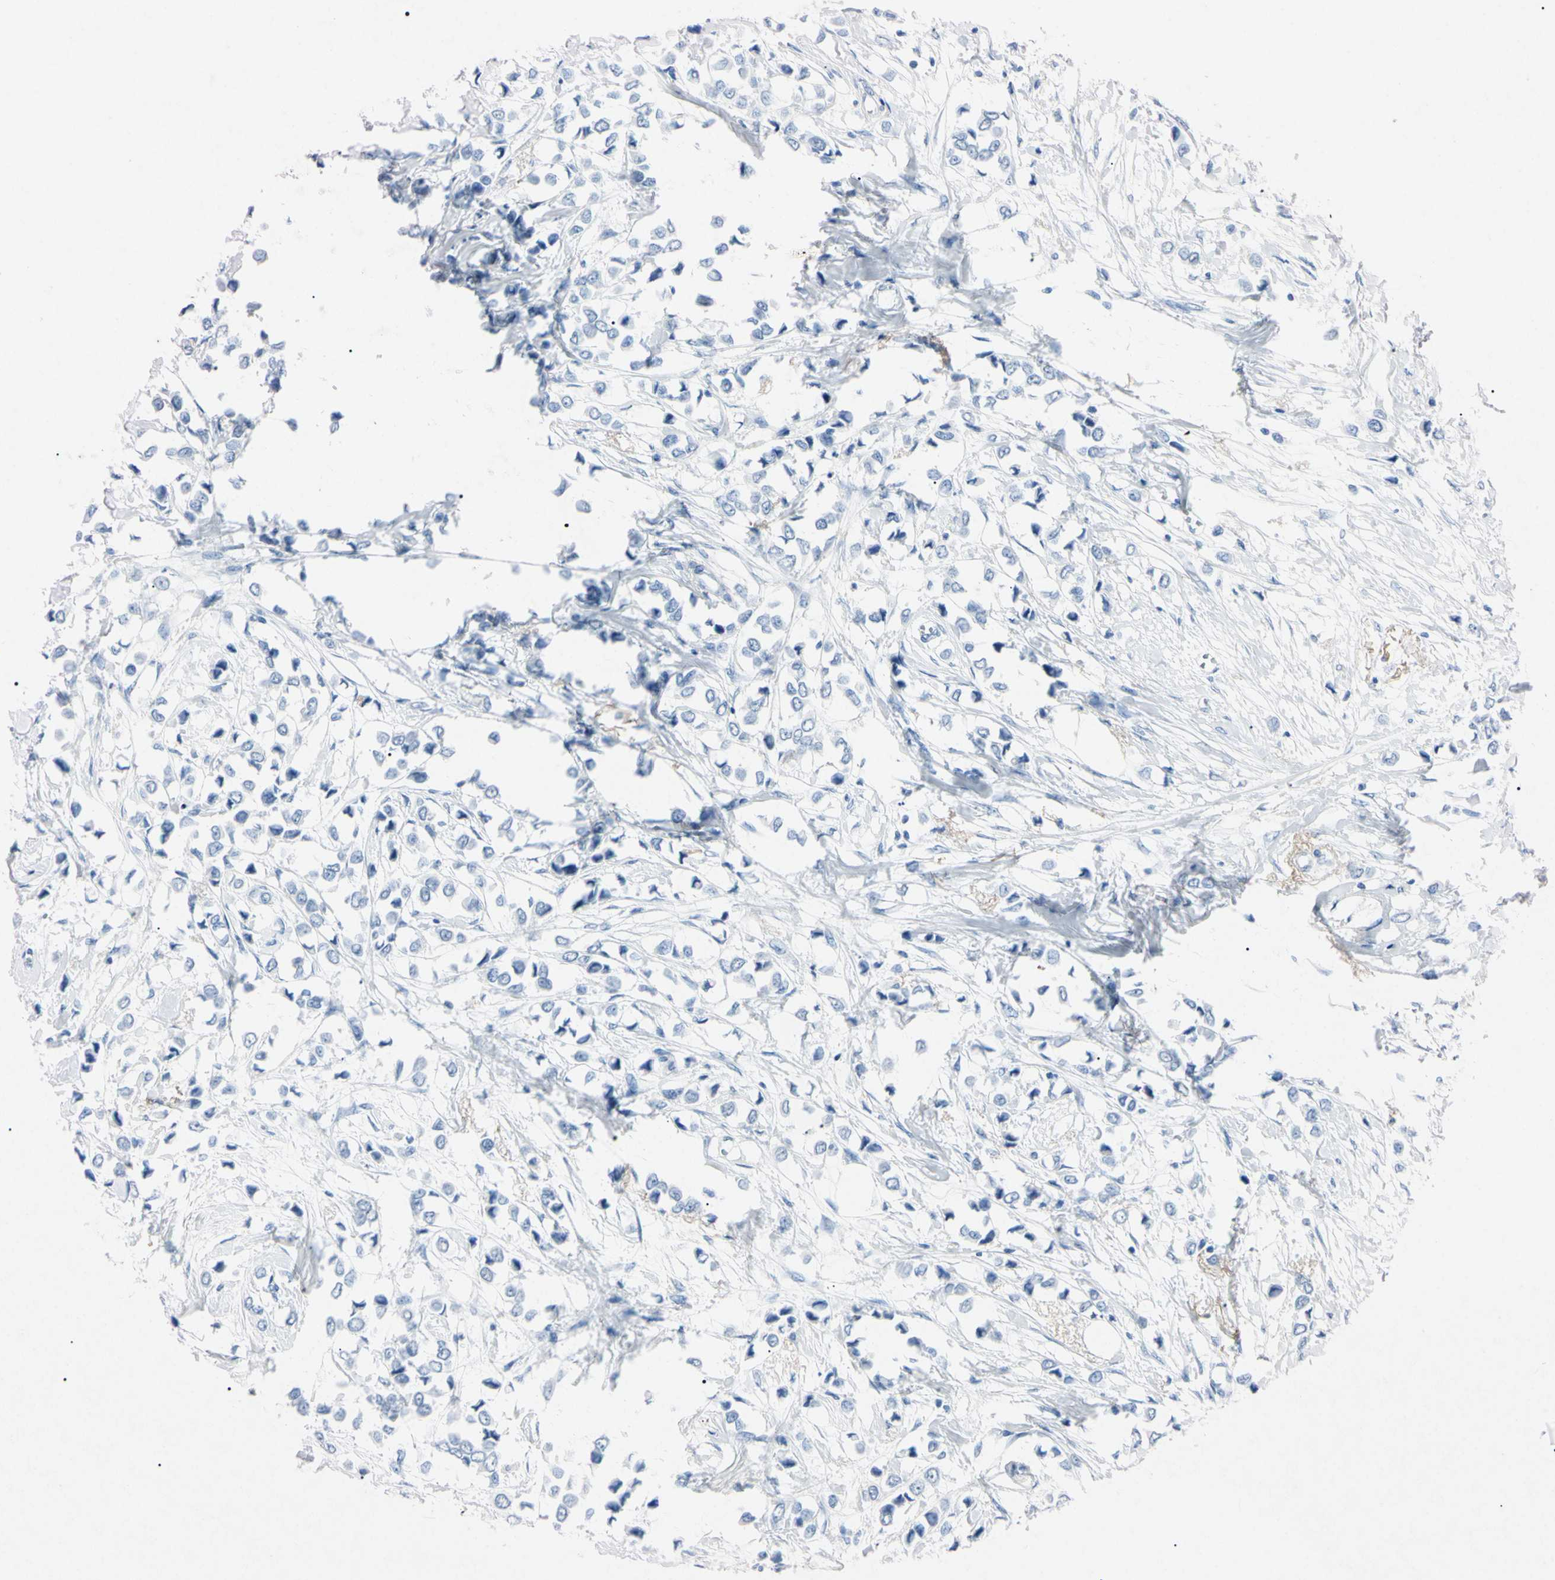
{"staining": {"intensity": "negative", "quantity": "none", "location": "none"}, "tissue": "breast cancer", "cell_type": "Tumor cells", "image_type": "cancer", "snomed": [{"axis": "morphology", "description": "Lobular carcinoma"}, {"axis": "topography", "description": "Breast"}], "caption": "This is a image of IHC staining of breast cancer, which shows no positivity in tumor cells.", "gene": "ELN", "patient": {"sex": "female", "age": 51}}